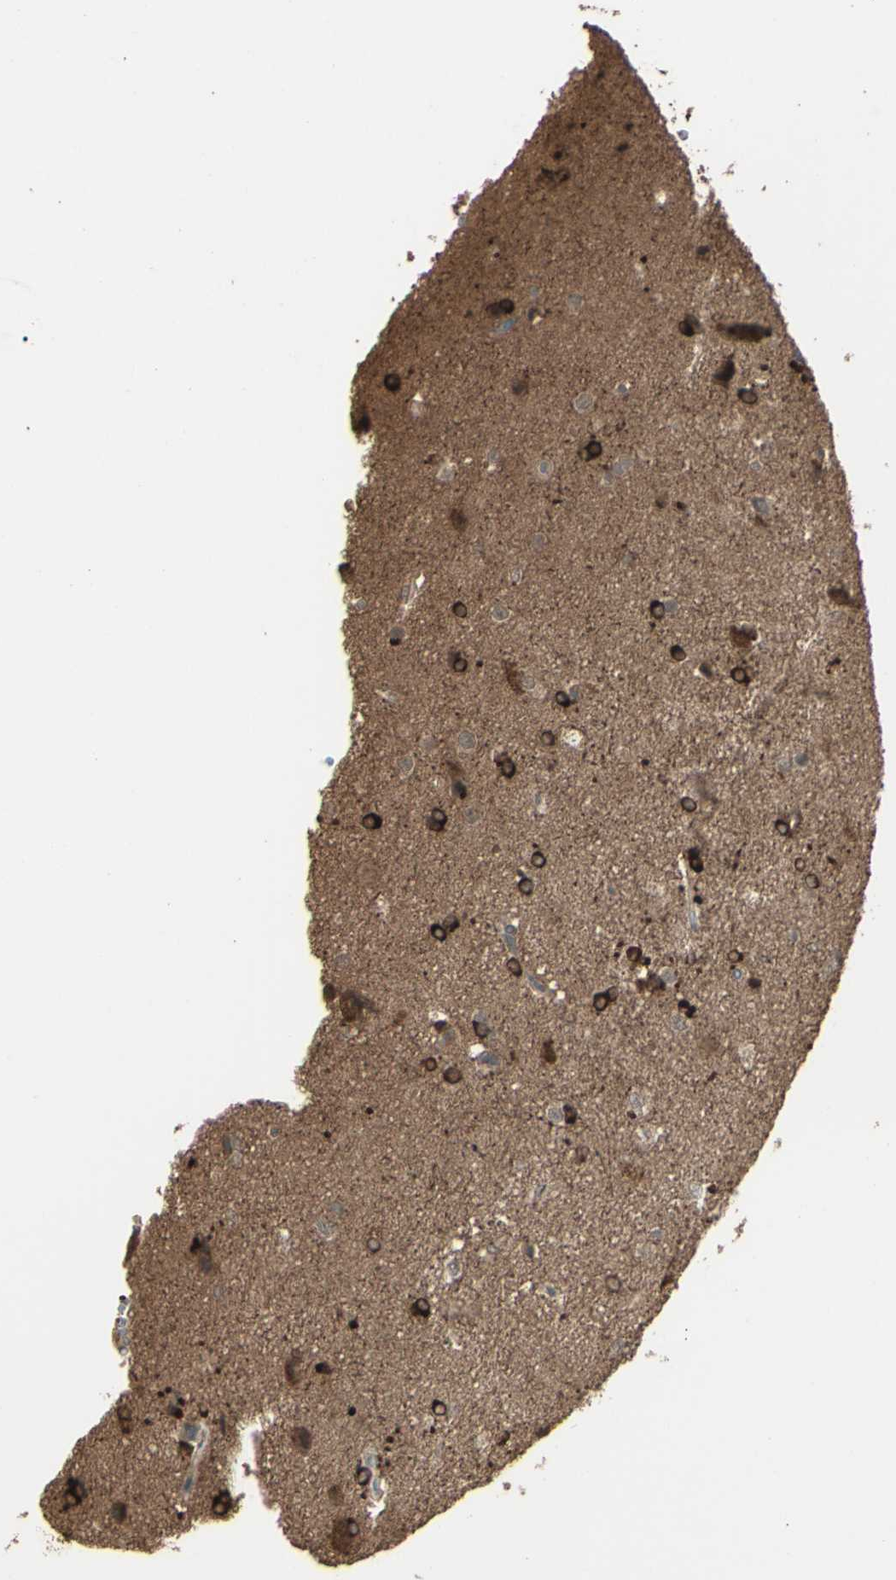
{"staining": {"intensity": "strong", "quantity": ">75%", "location": "cytoplasmic/membranous"}, "tissue": "glioma", "cell_type": "Tumor cells", "image_type": "cancer", "snomed": [{"axis": "morphology", "description": "Glioma, malignant, High grade"}, {"axis": "topography", "description": "Brain"}], "caption": "Approximately >75% of tumor cells in human malignant glioma (high-grade) demonstrate strong cytoplasmic/membranous protein expression as visualized by brown immunohistochemical staining.", "gene": "GNAS", "patient": {"sex": "male", "age": 71}}